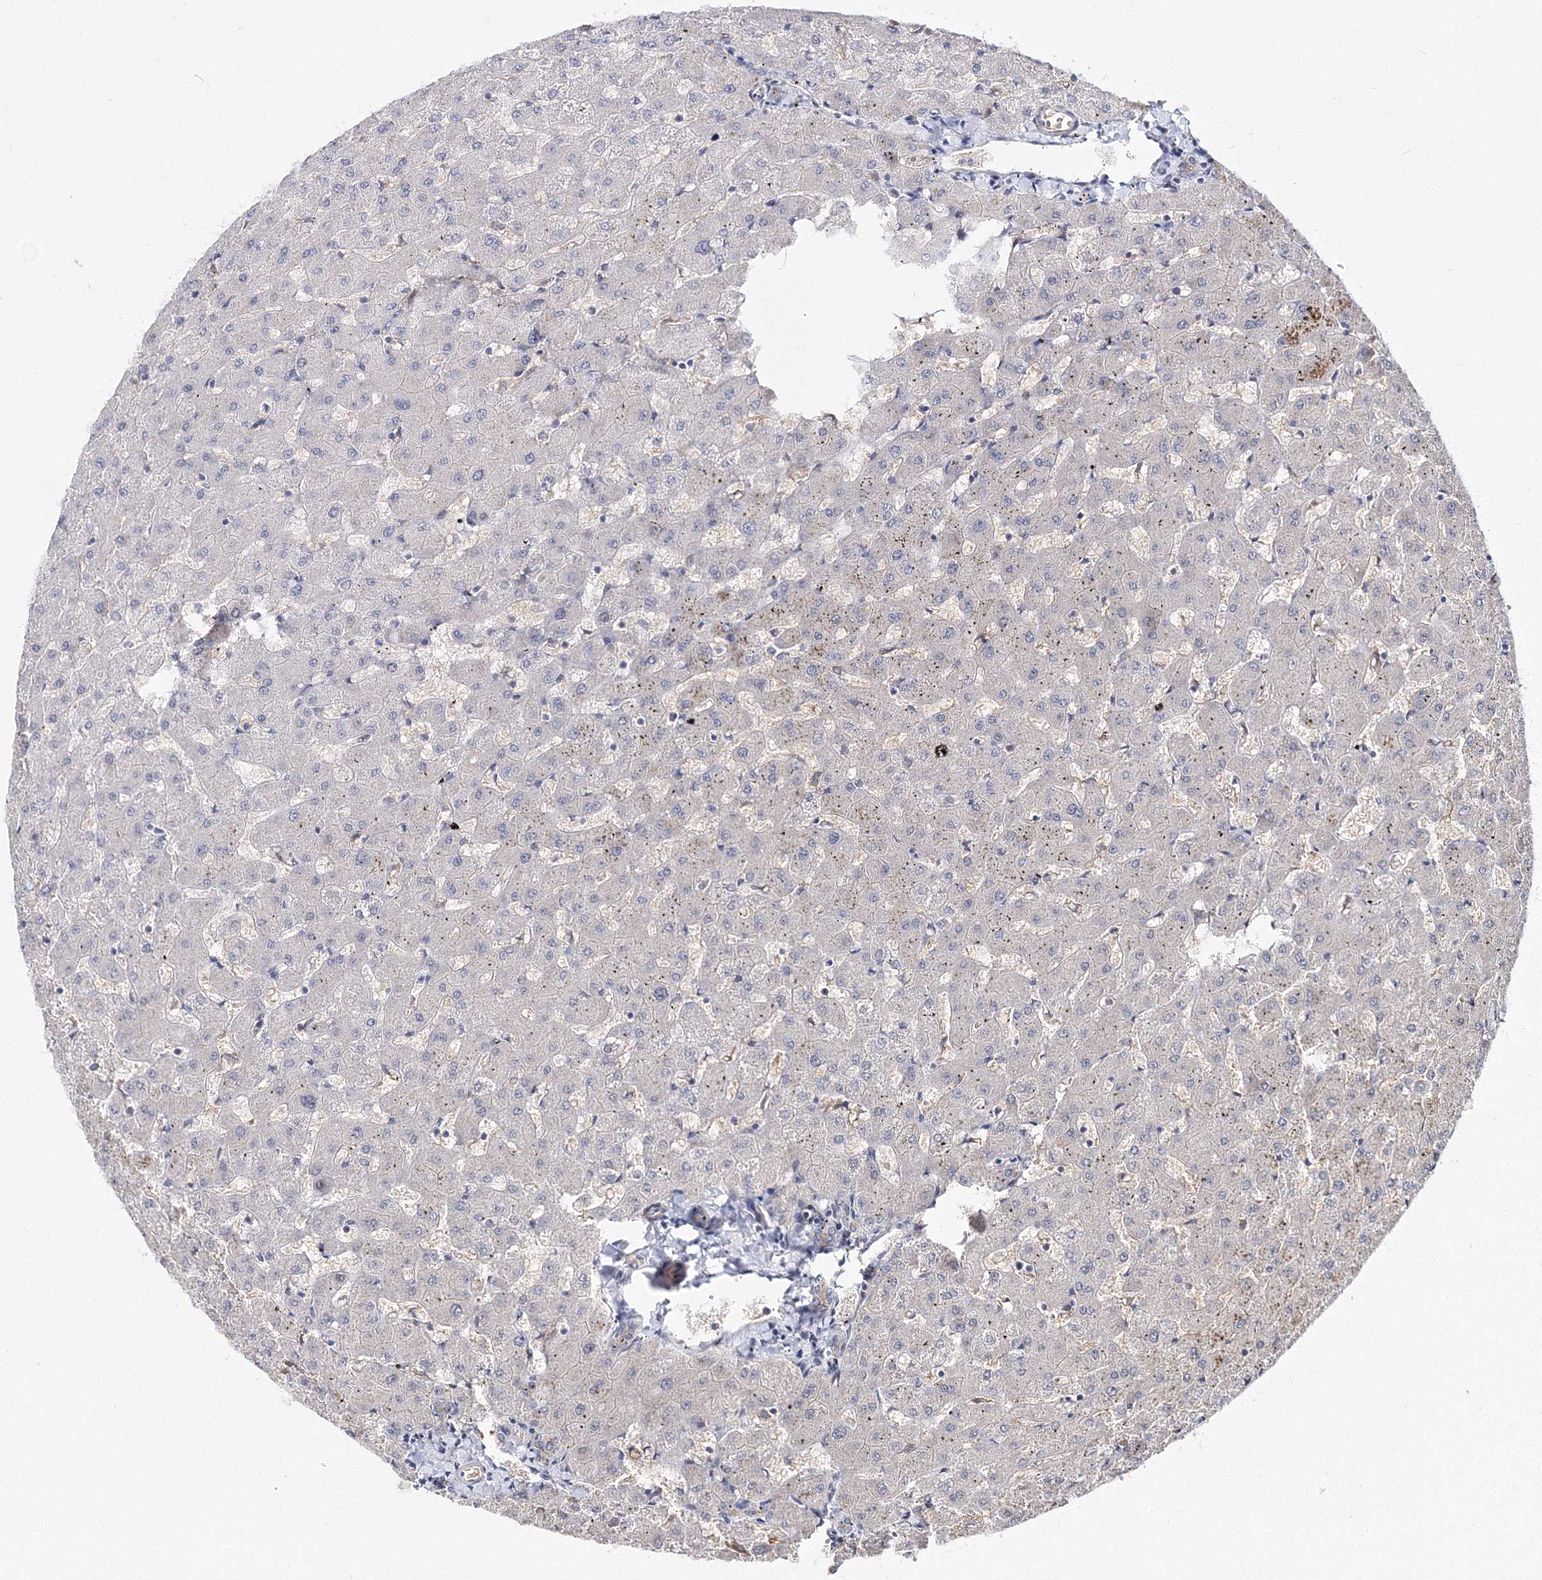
{"staining": {"intensity": "weak", "quantity": "25%-75%", "location": "cytoplasmic/membranous"}, "tissue": "liver", "cell_type": "Cholangiocytes", "image_type": "normal", "snomed": [{"axis": "morphology", "description": "Normal tissue, NOS"}, {"axis": "topography", "description": "Liver"}], "caption": "The immunohistochemical stain highlights weak cytoplasmic/membranous positivity in cholangiocytes of benign liver. The staining is performed using DAB (3,3'-diaminobenzidine) brown chromogen to label protein expression. The nuclei are counter-stained blue using hematoxylin.", "gene": "C11orf52", "patient": {"sex": "female", "age": 63}}